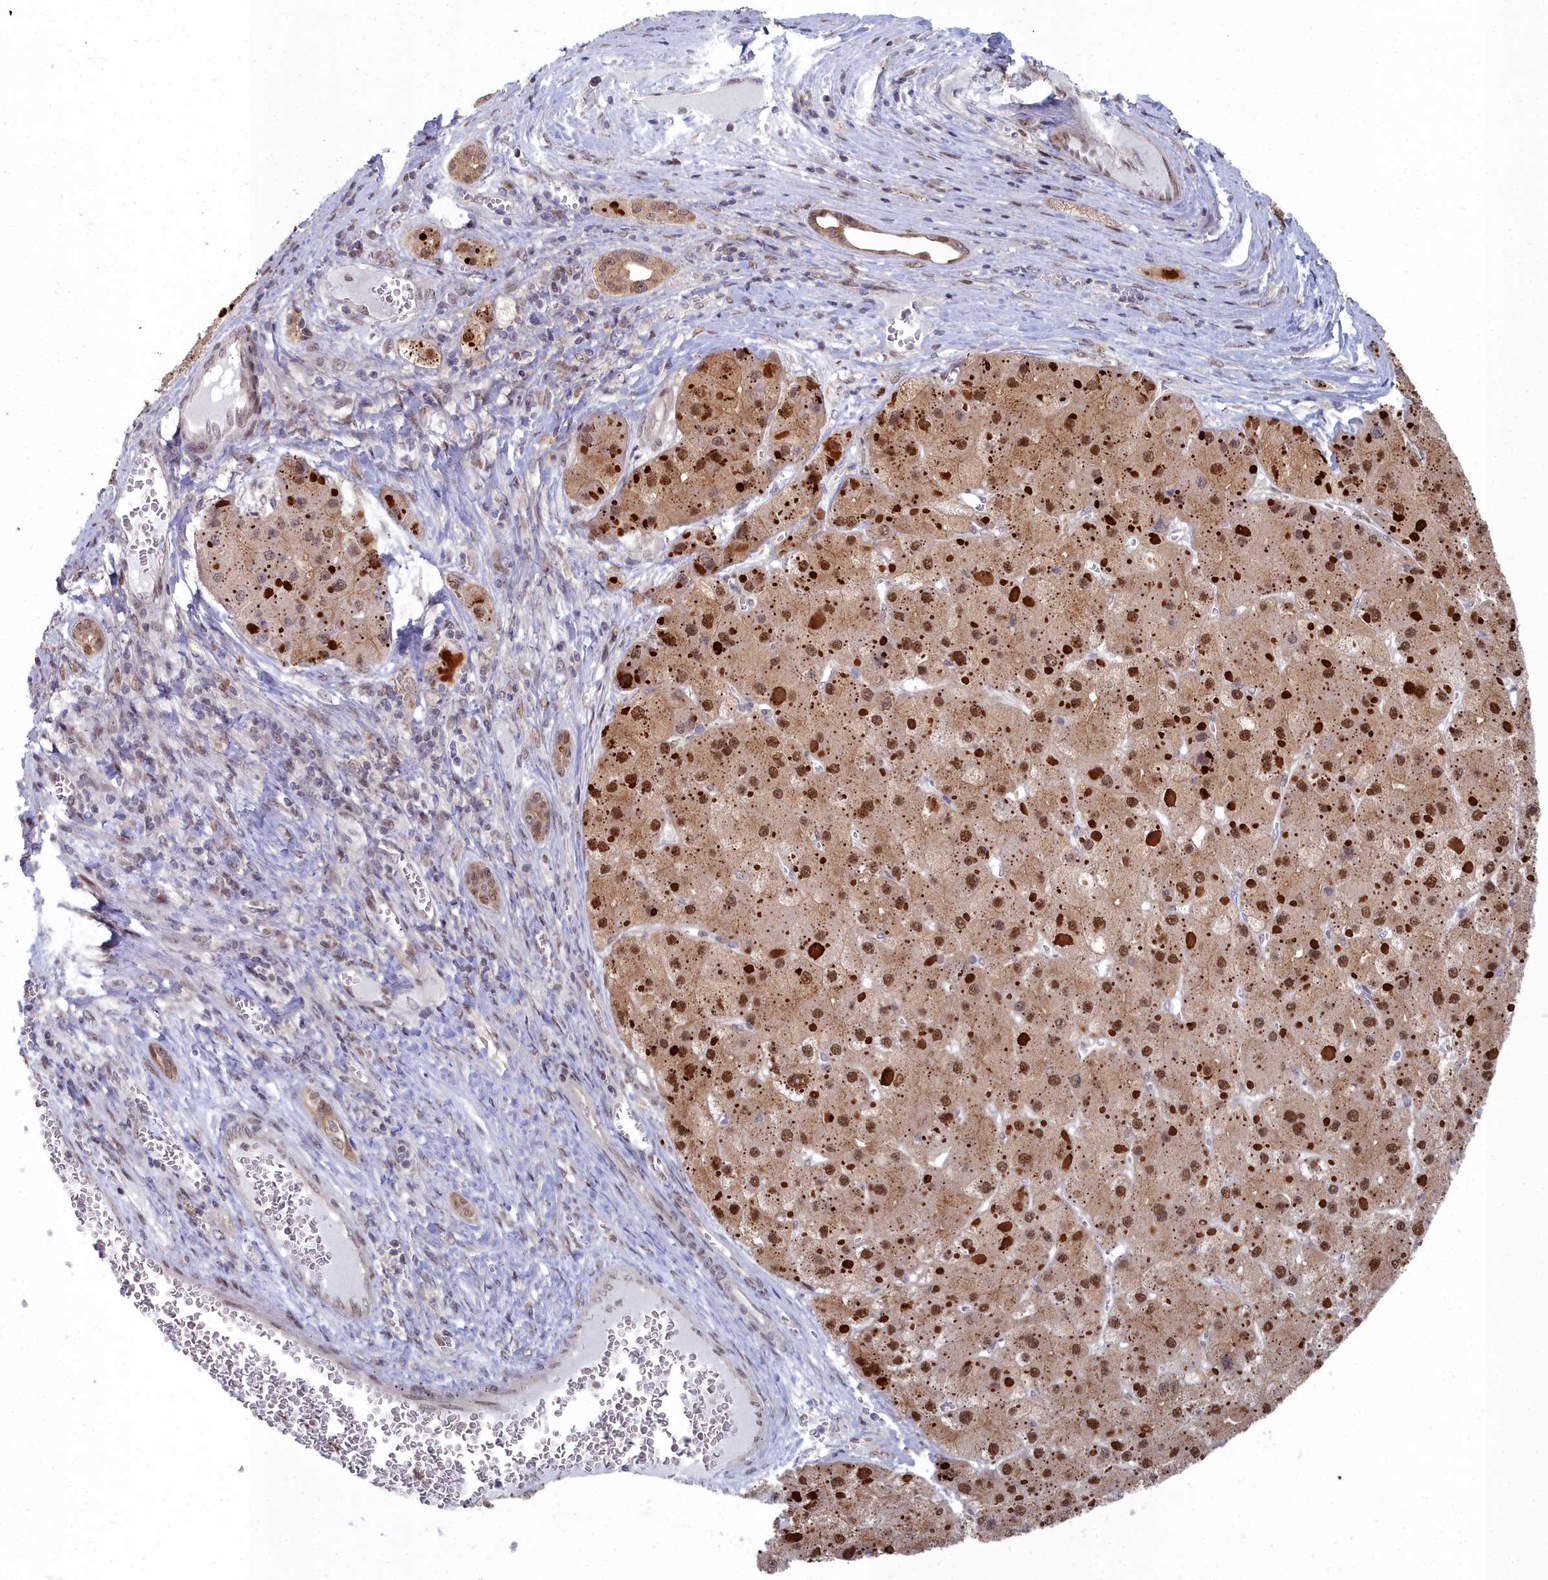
{"staining": {"intensity": "moderate", "quantity": ">75%", "location": "cytoplasmic/membranous,nuclear"}, "tissue": "liver cancer", "cell_type": "Tumor cells", "image_type": "cancer", "snomed": [{"axis": "morphology", "description": "Carcinoma, Hepatocellular, NOS"}, {"axis": "topography", "description": "Liver"}], "caption": "Brown immunohistochemical staining in liver cancer reveals moderate cytoplasmic/membranous and nuclear staining in about >75% of tumor cells. Immunohistochemistry (ihc) stains the protein in brown and the nuclei are stained blue.", "gene": "RPS27A", "patient": {"sex": "female", "age": 73}}